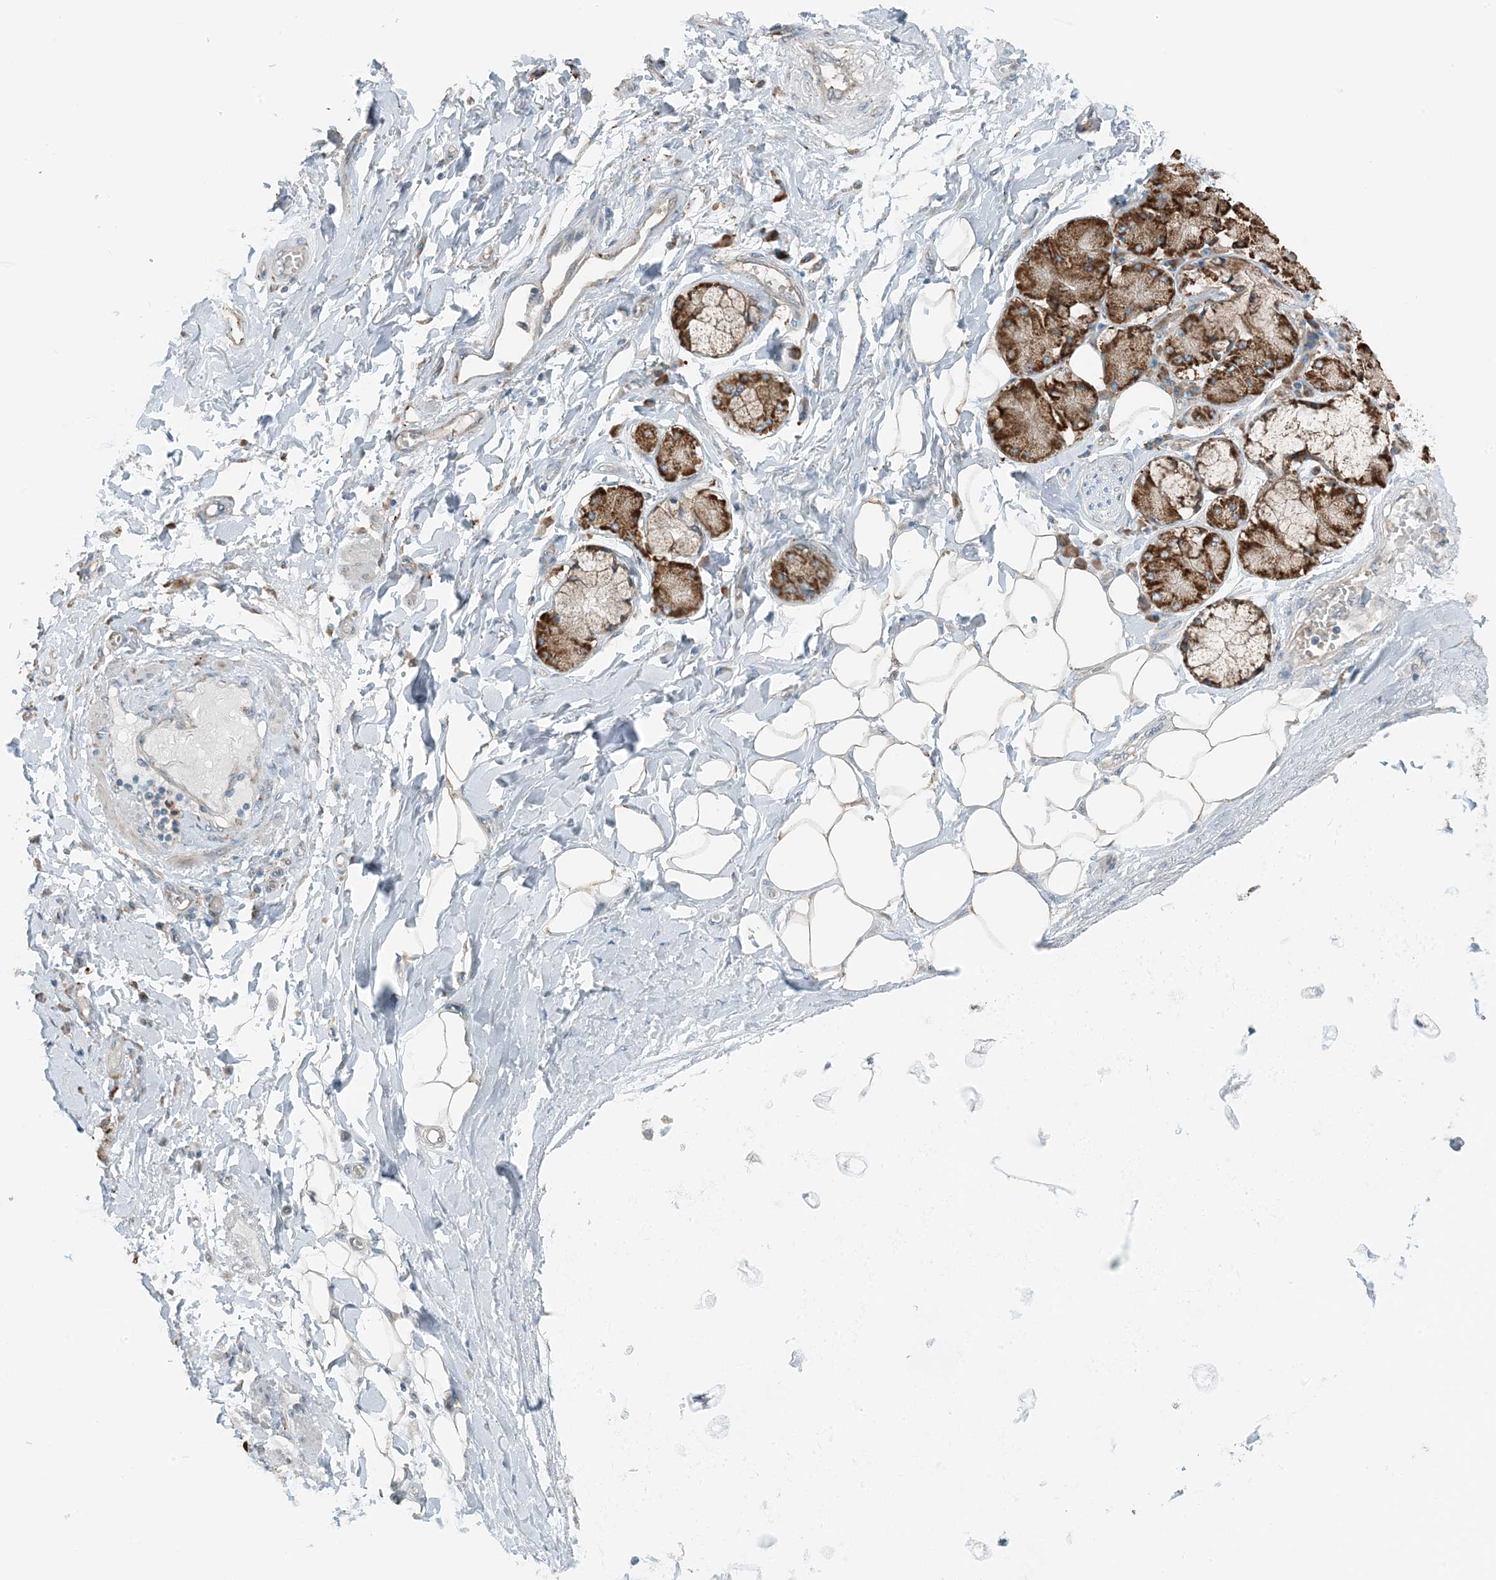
{"staining": {"intensity": "weak", "quantity": "25%-75%", "location": "cytoplasmic/membranous"}, "tissue": "adipose tissue", "cell_type": "Adipocytes", "image_type": "normal", "snomed": [{"axis": "morphology", "description": "Normal tissue, NOS"}, {"axis": "topography", "description": "Cartilage tissue"}, {"axis": "topography", "description": "Bronchus"}, {"axis": "topography", "description": "Lung"}, {"axis": "topography", "description": "Peripheral nerve tissue"}], "caption": "Human adipose tissue stained with a brown dye shows weak cytoplasmic/membranous positive positivity in about 25%-75% of adipocytes.", "gene": "CERKL", "patient": {"sex": "female", "age": 49}}